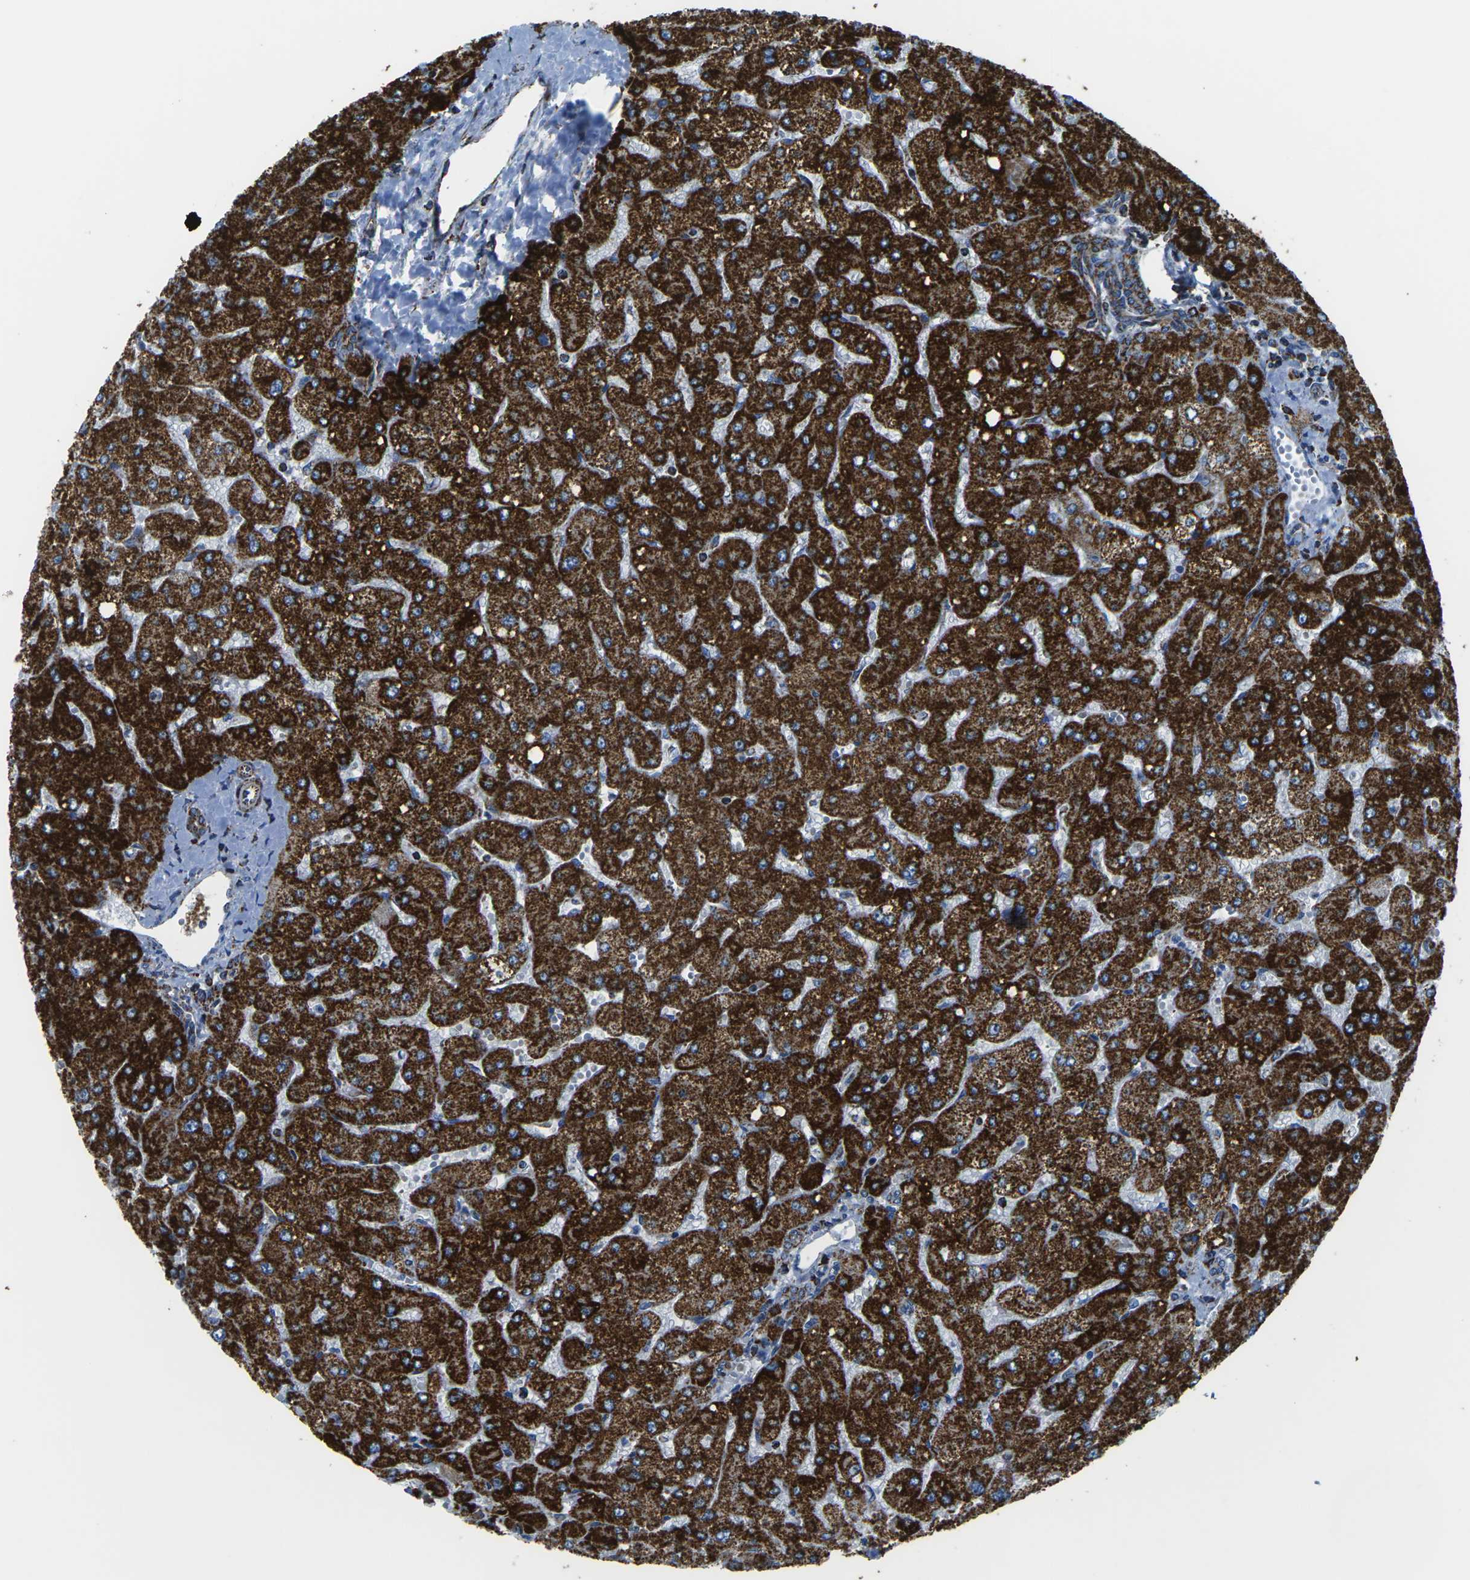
{"staining": {"intensity": "strong", "quantity": ">75%", "location": "cytoplasmic/membranous"}, "tissue": "liver", "cell_type": "Cholangiocytes", "image_type": "normal", "snomed": [{"axis": "morphology", "description": "Normal tissue, NOS"}, {"axis": "topography", "description": "Liver"}], "caption": "Approximately >75% of cholangiocytes in benign liver display strong cytoplasmic/membranous protein positivity as visualized by brown immunohistochemical staining.", "gene": "MT", "patient": {"sex": "male", "age": 55}}